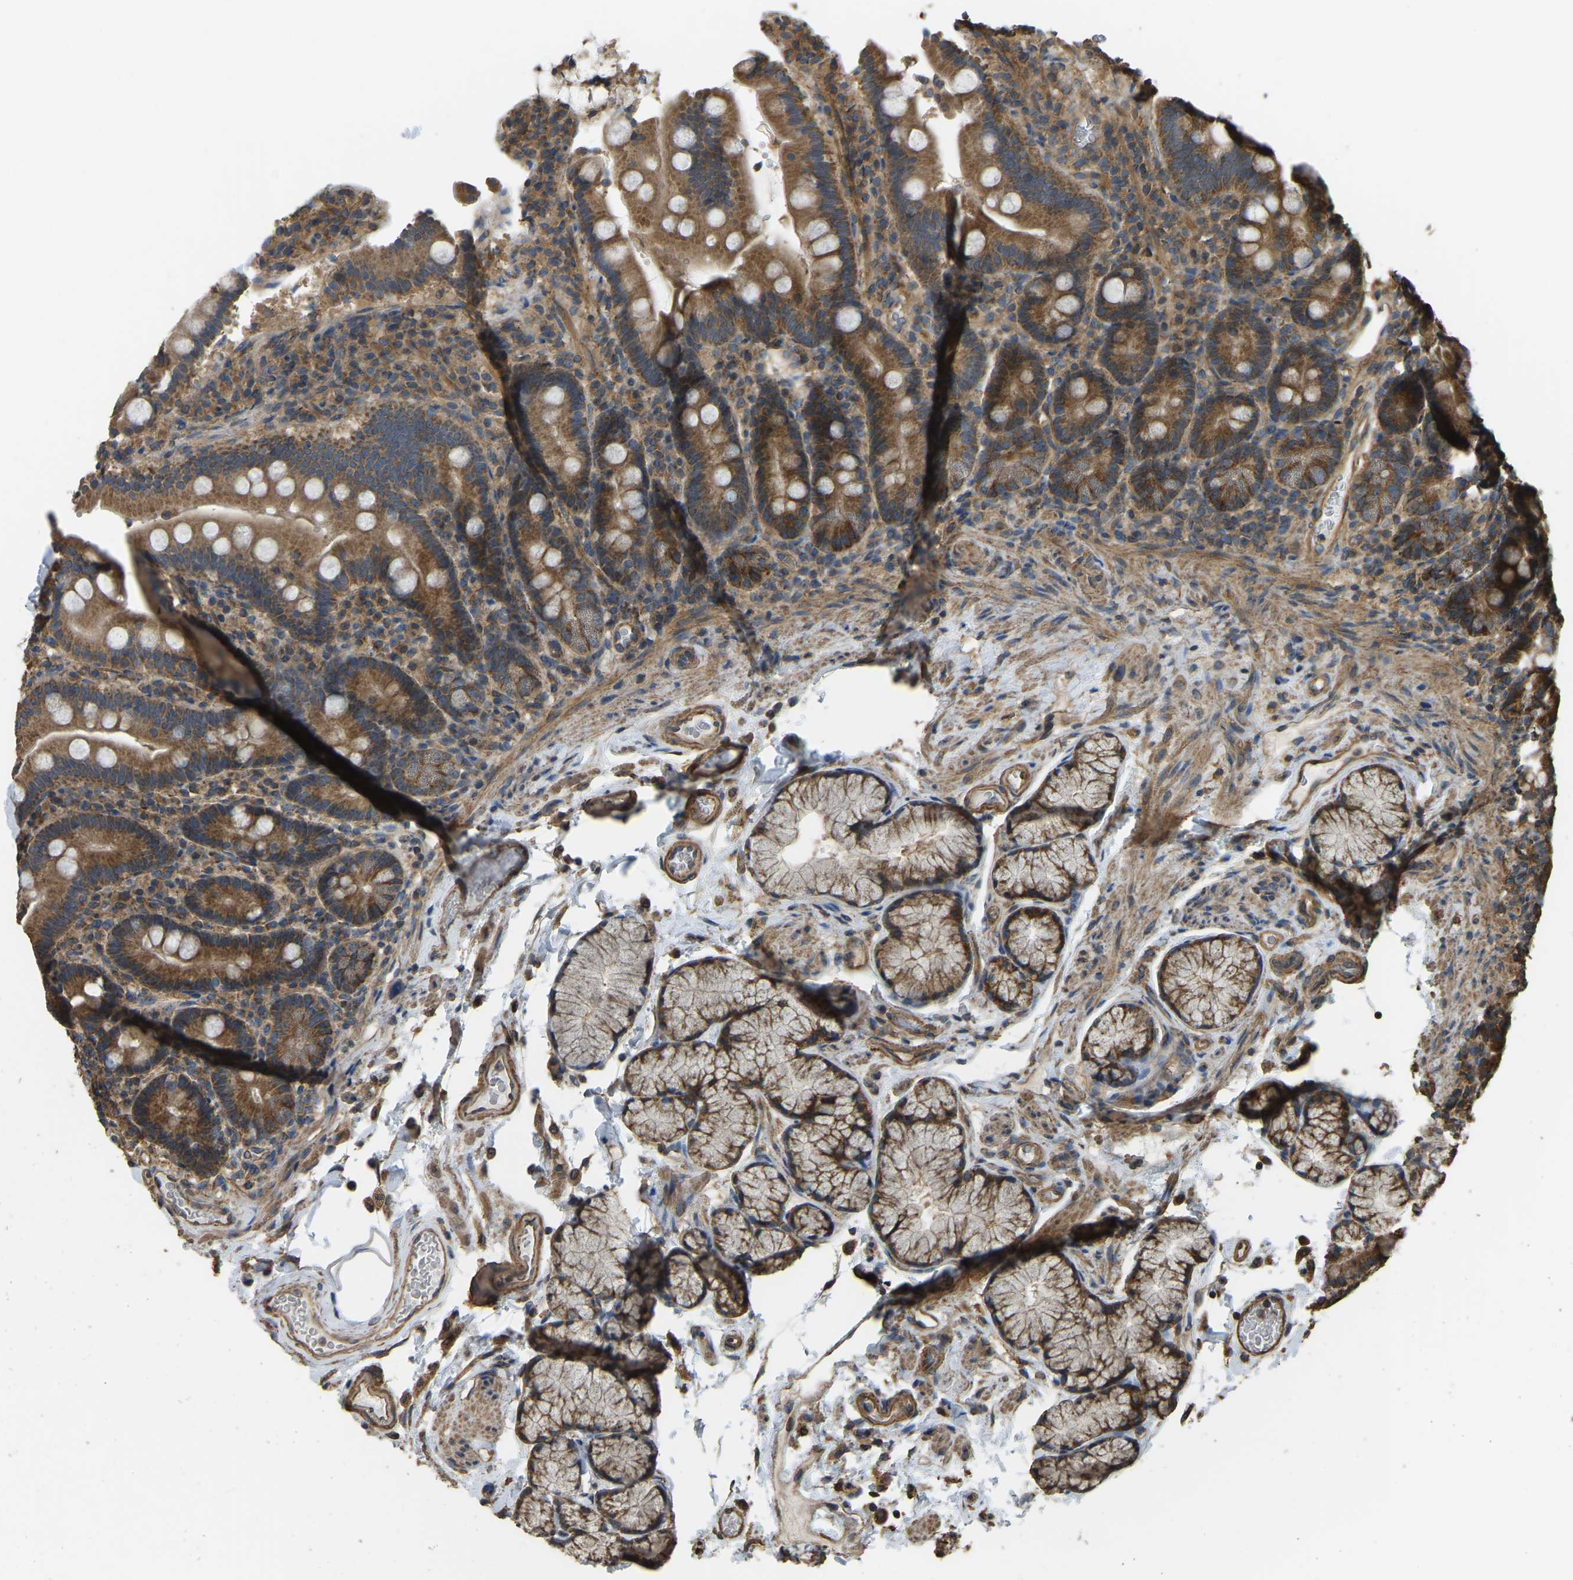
{"staining": {"intensity": "moderate", "quantity": ">75%", "location": "cytoplasmic/membranous"}, "tissue": "duodenum", "cell_type": "Glandular cells", "image_type": "normal", "snomed": [{"axis": "morphology", "description": "Normal tissue, NOS"}, {"axis": "topography", "description": "Small intestine, NOS"}], "caption": "Immunohistochemistry photomicrograph of normal duodenum: human duodenum stained using IHC displays medium levels of moderate protein expression localized specifically in the cytoplasmic/membranous of glandular cells, appearing as a cytoplasmic/membranous brown color.", "gene": "GNG2", "patient": {"sex": "female", "age": 71}}